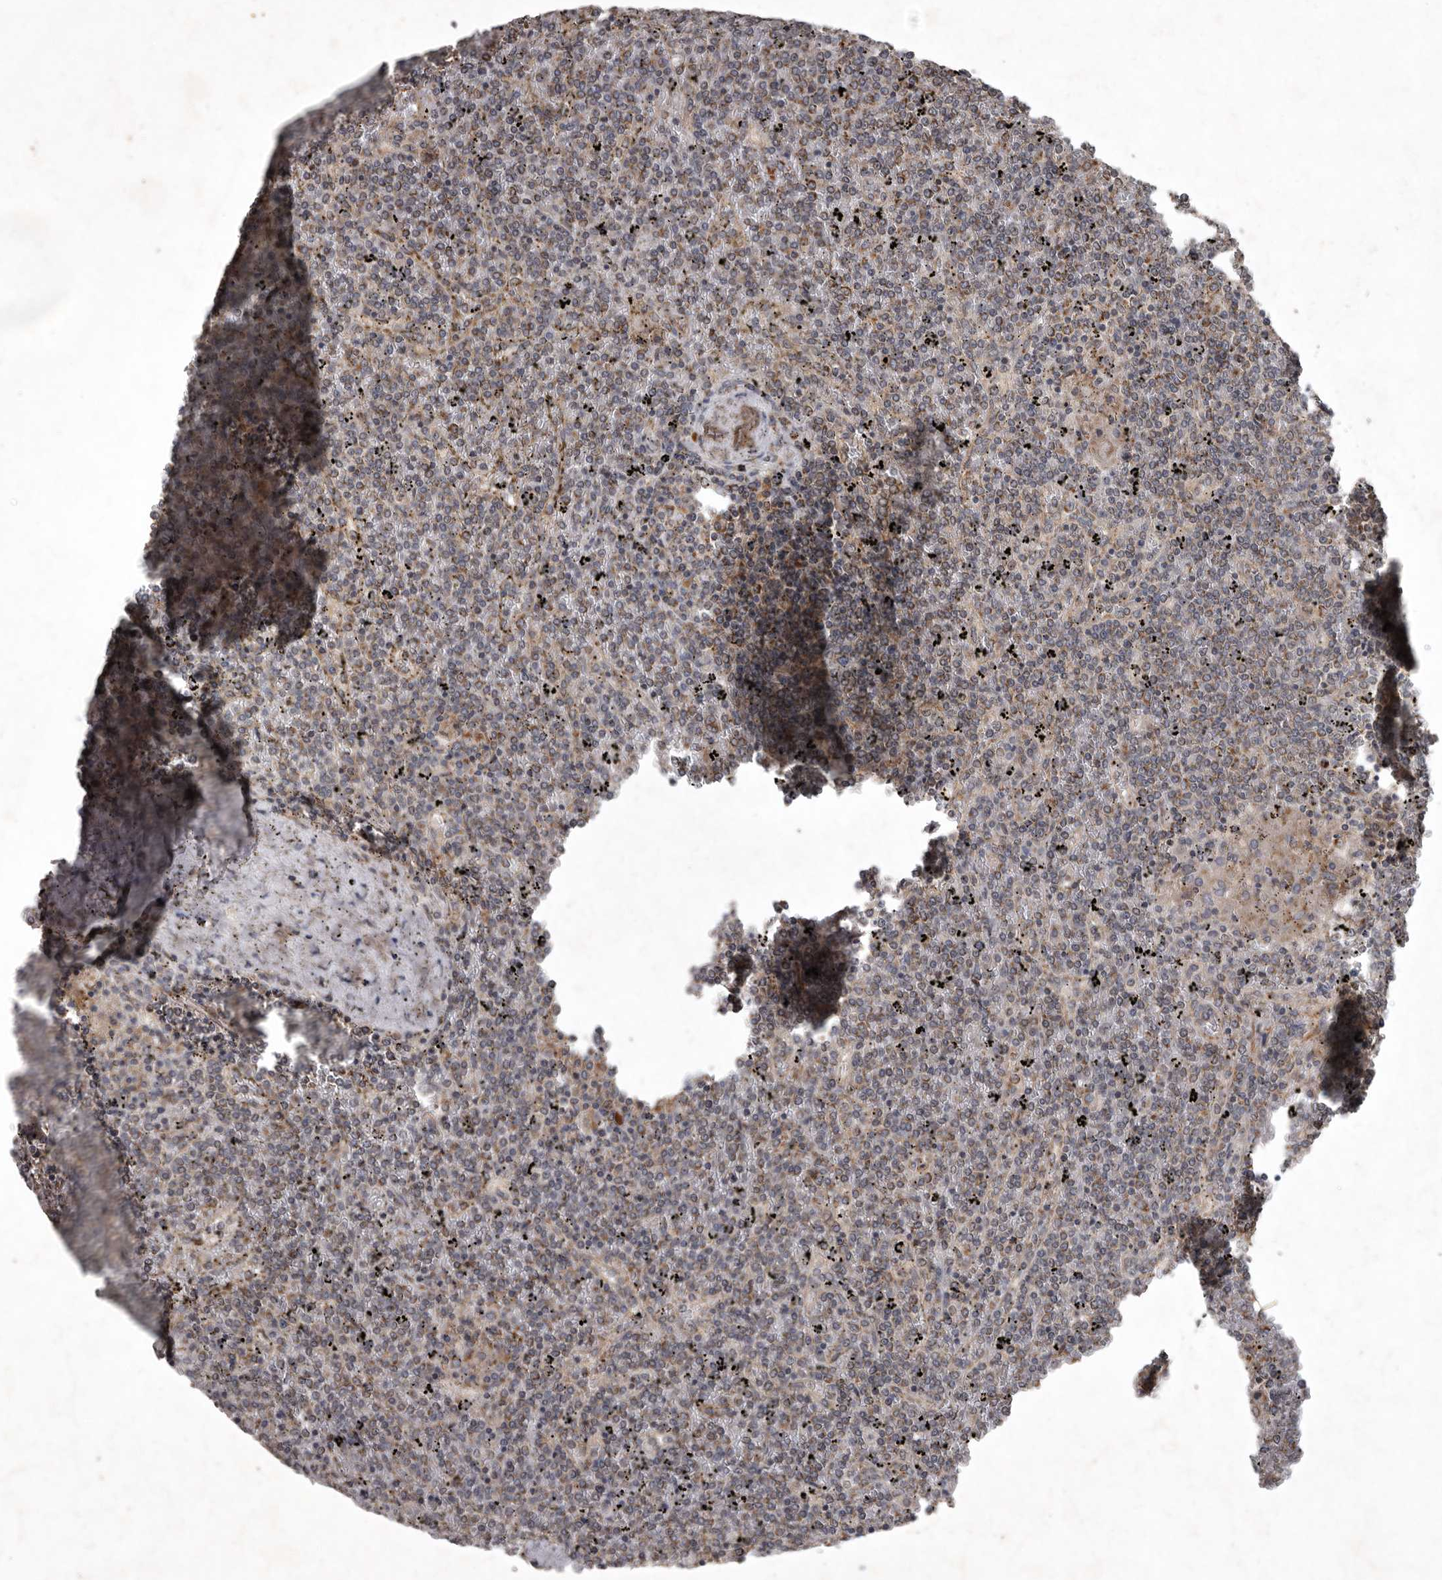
{"staining": {"intensity": "negative", "quantity": "none", "location": "none"}, "tissue": "lymphoma", "cell_type": "Tumor cells", "image_type": "cancer", "snomed": [{"axis": "morphology", "description": "Malignant lymphoma, non-Hodgkin's type, Low grade"}, {"axis": "topography", "description": "Spleen"}], "caption": "This is an immunohistochemistry (IHC) histopathology image of lymphoma. There is no expression in tumor cells.", "gene": "MRPS15", "patient": {"sex": "female", "age": 19}}